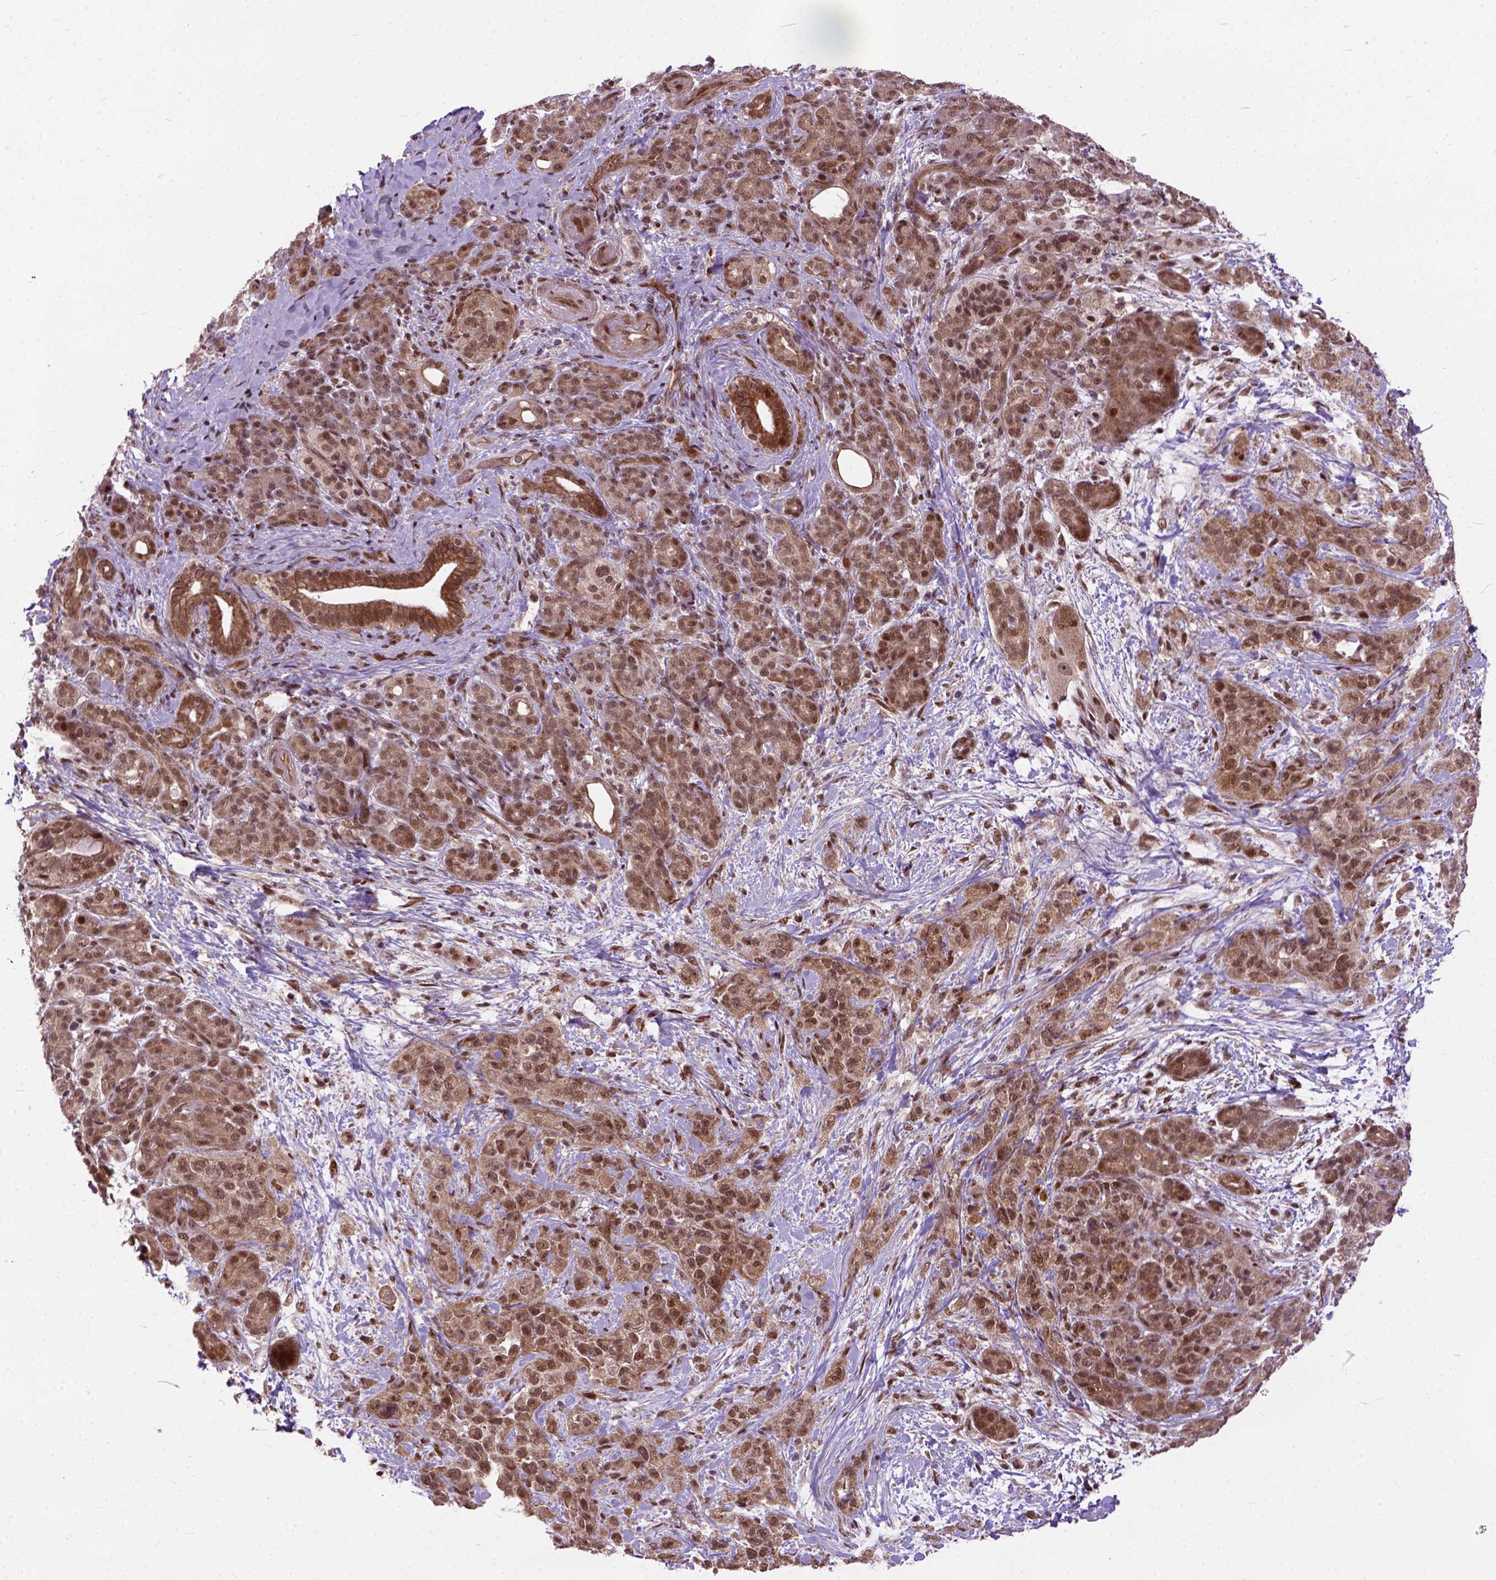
{"staining": {"intensity": "moderate", "quantity": ">75%", "location": "nuclear"}, "tissue": "pancreatic cancer", "cell_type": "Tumor cells", "image_type": "cancer", "snomed": [{"axis": "morphology", "description": "Adenocarcinoma, NOS"}, {"axis": "topography", "description": "Pancreas"}], "caption": "Moderate nuclear positivity is seen in approximately >75% of tumor cells in pancreatic cancer (adenocarcinoma). (Stains: DAB (3,3'-diaminobenzidine) in brown, nuclei in blue, Microscopy: brightfield microscopy at high magnification).", "gene": "ZNF630", "patient": {"sex": "male", "age": 44}}